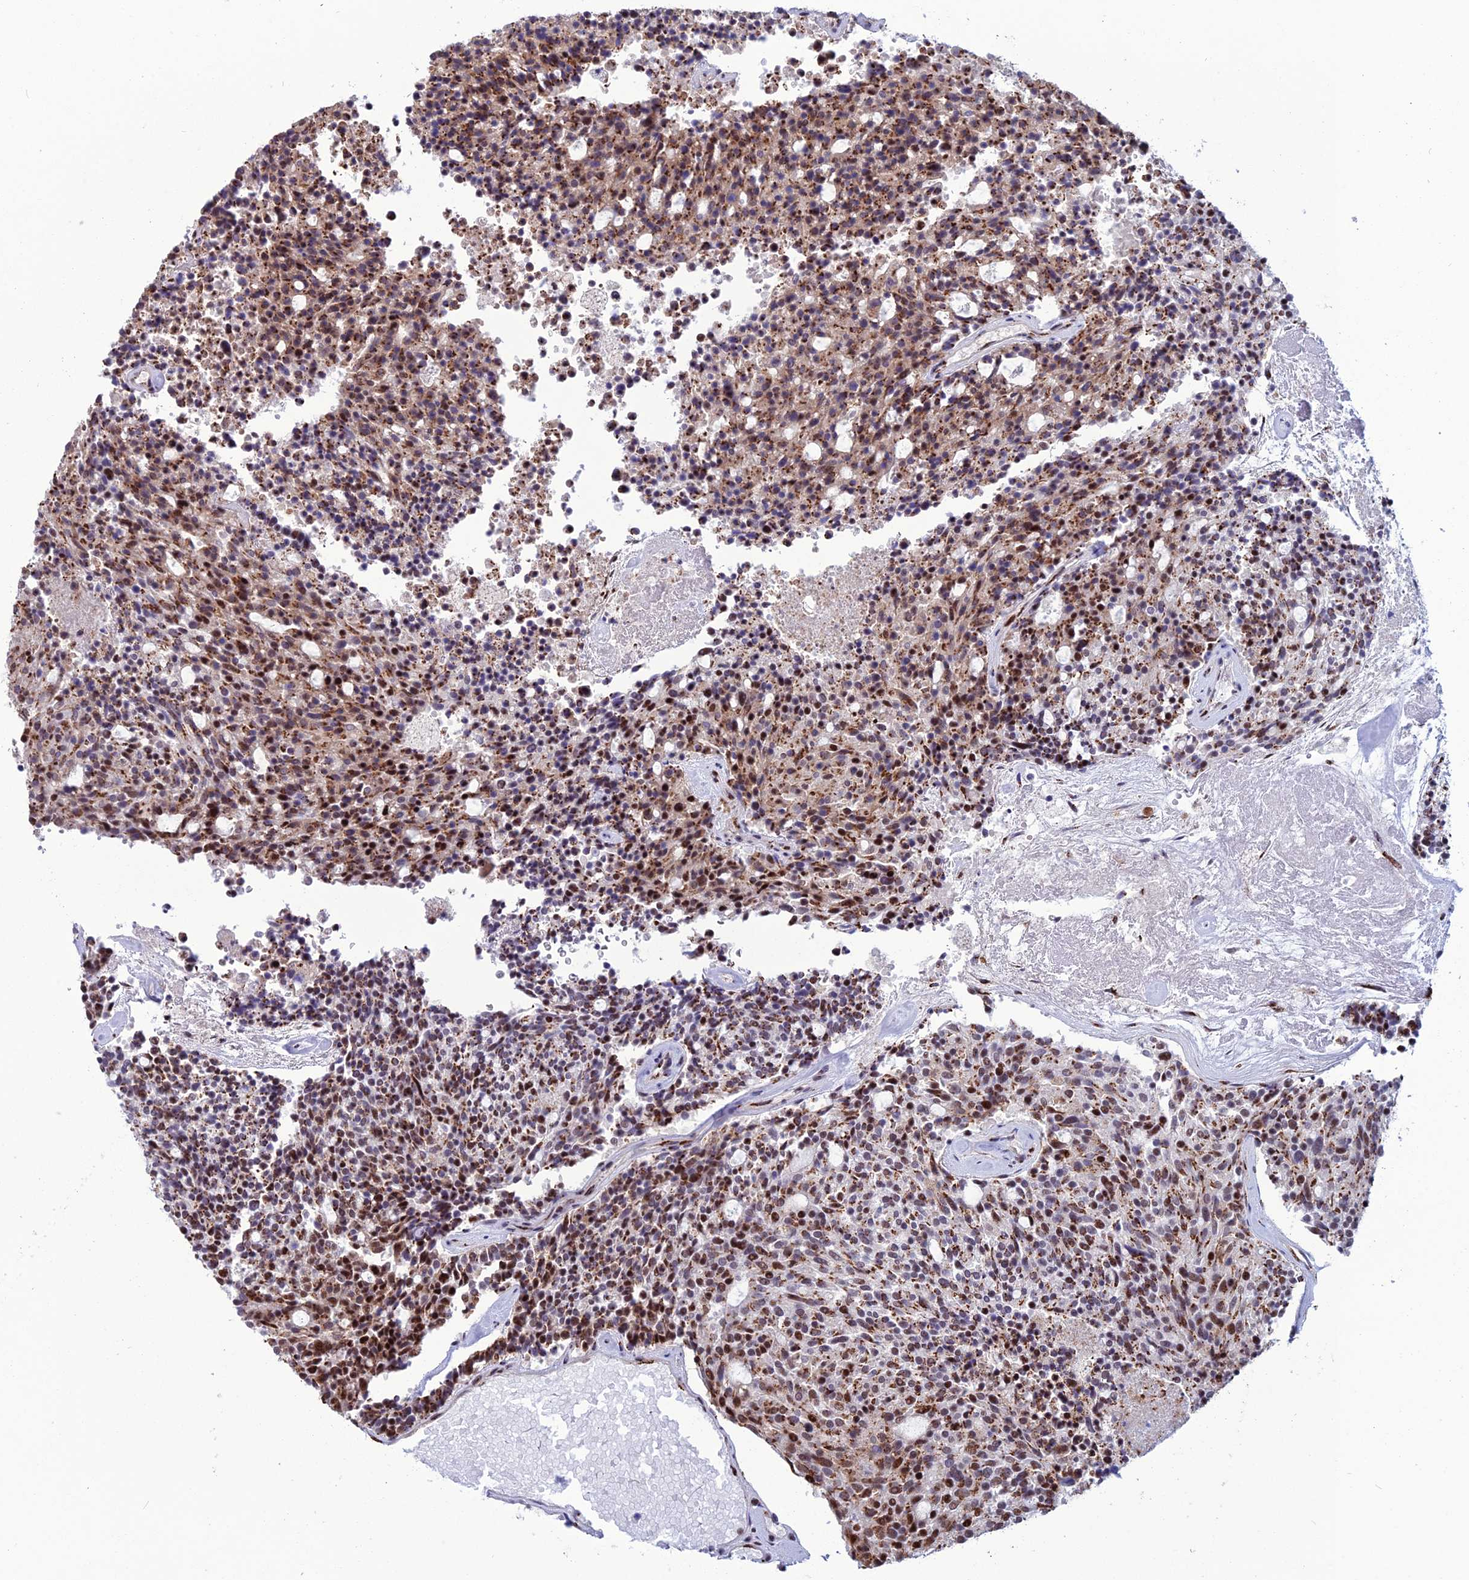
{"staining": {"intensity": "strong", "quantity": "25%-75%", "location": "cytoplasmic/membranous,nuclear"}, "tissue": "carcinoid", "cell_type": "Tumor cells", "image_type": "cancer", "snomed": [{"axis": "morphology", "description": "Carcinoid, malignant, NOS"}, {"axis": "topography", "description": "Pancreas"}], "caption": "This micrograph demonstrates IHC staining of human carcinoid (malignant), with high strong cytoplasmic/membranous and nuclear expression in about 25%-75% of tumor cells.", "gene": "PLEKHA4", "patient": {"sex": "female", "age": 54}}